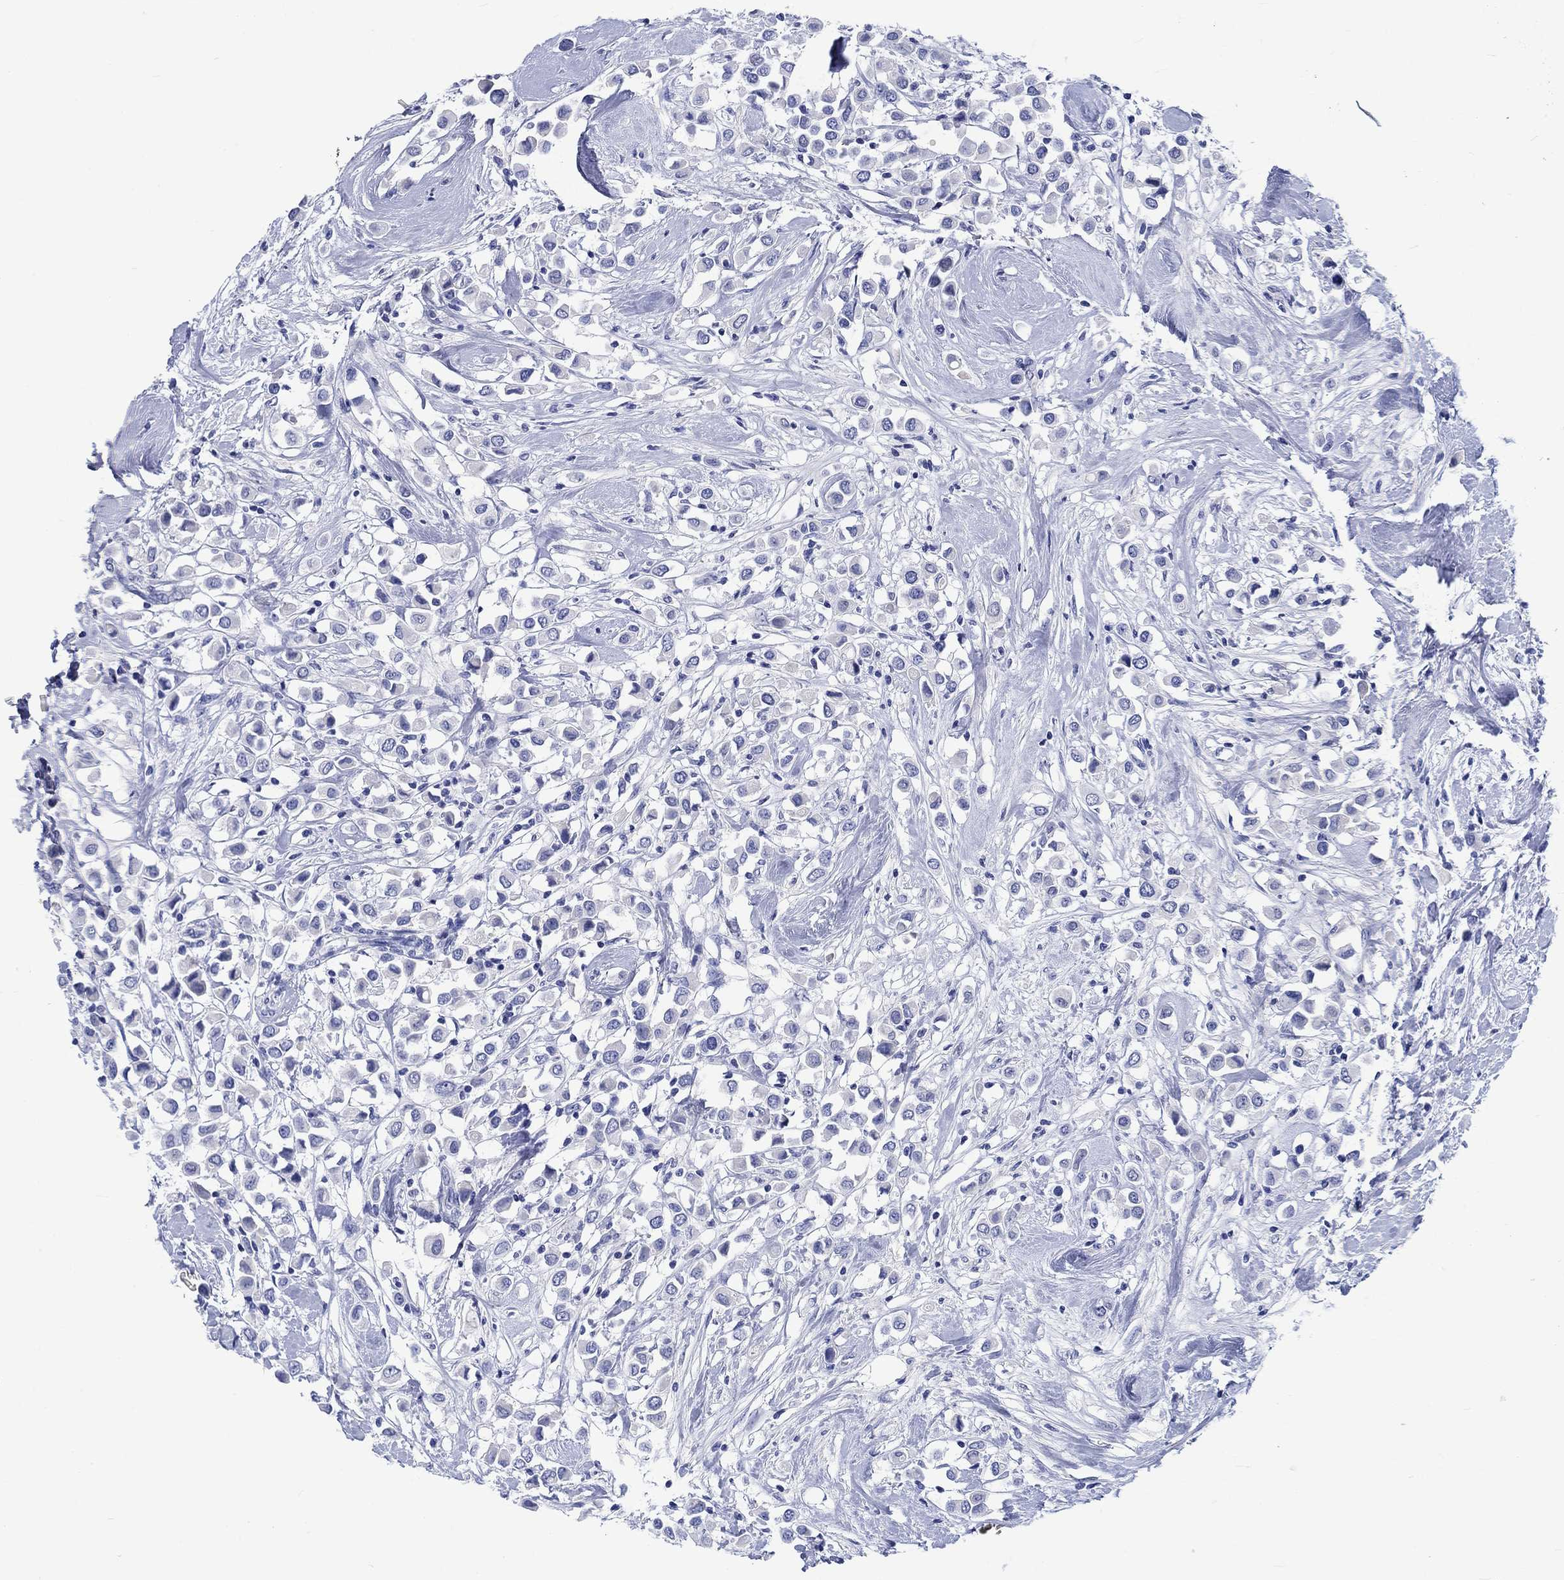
{"staining": {"intensity": "negative", "quantity": "none", "location": "none"}, "tissue": "breast cancer", "cell_type": "Tumor cells", "image_type": "cancer", "snomed": [{"axis": "morphology", "description": "Duct carcinoma"}, {"axis": "topography", "description": "Breast"}], "caption": "High power microscopy micrograph of an immunohistochemistry micrograph of breast cancer (infiltrating ductal carcinoma), revealing no significant expression in tumor cells.", "gene": "CACNG3", "patient": {"sex": "female", "age": 61}}